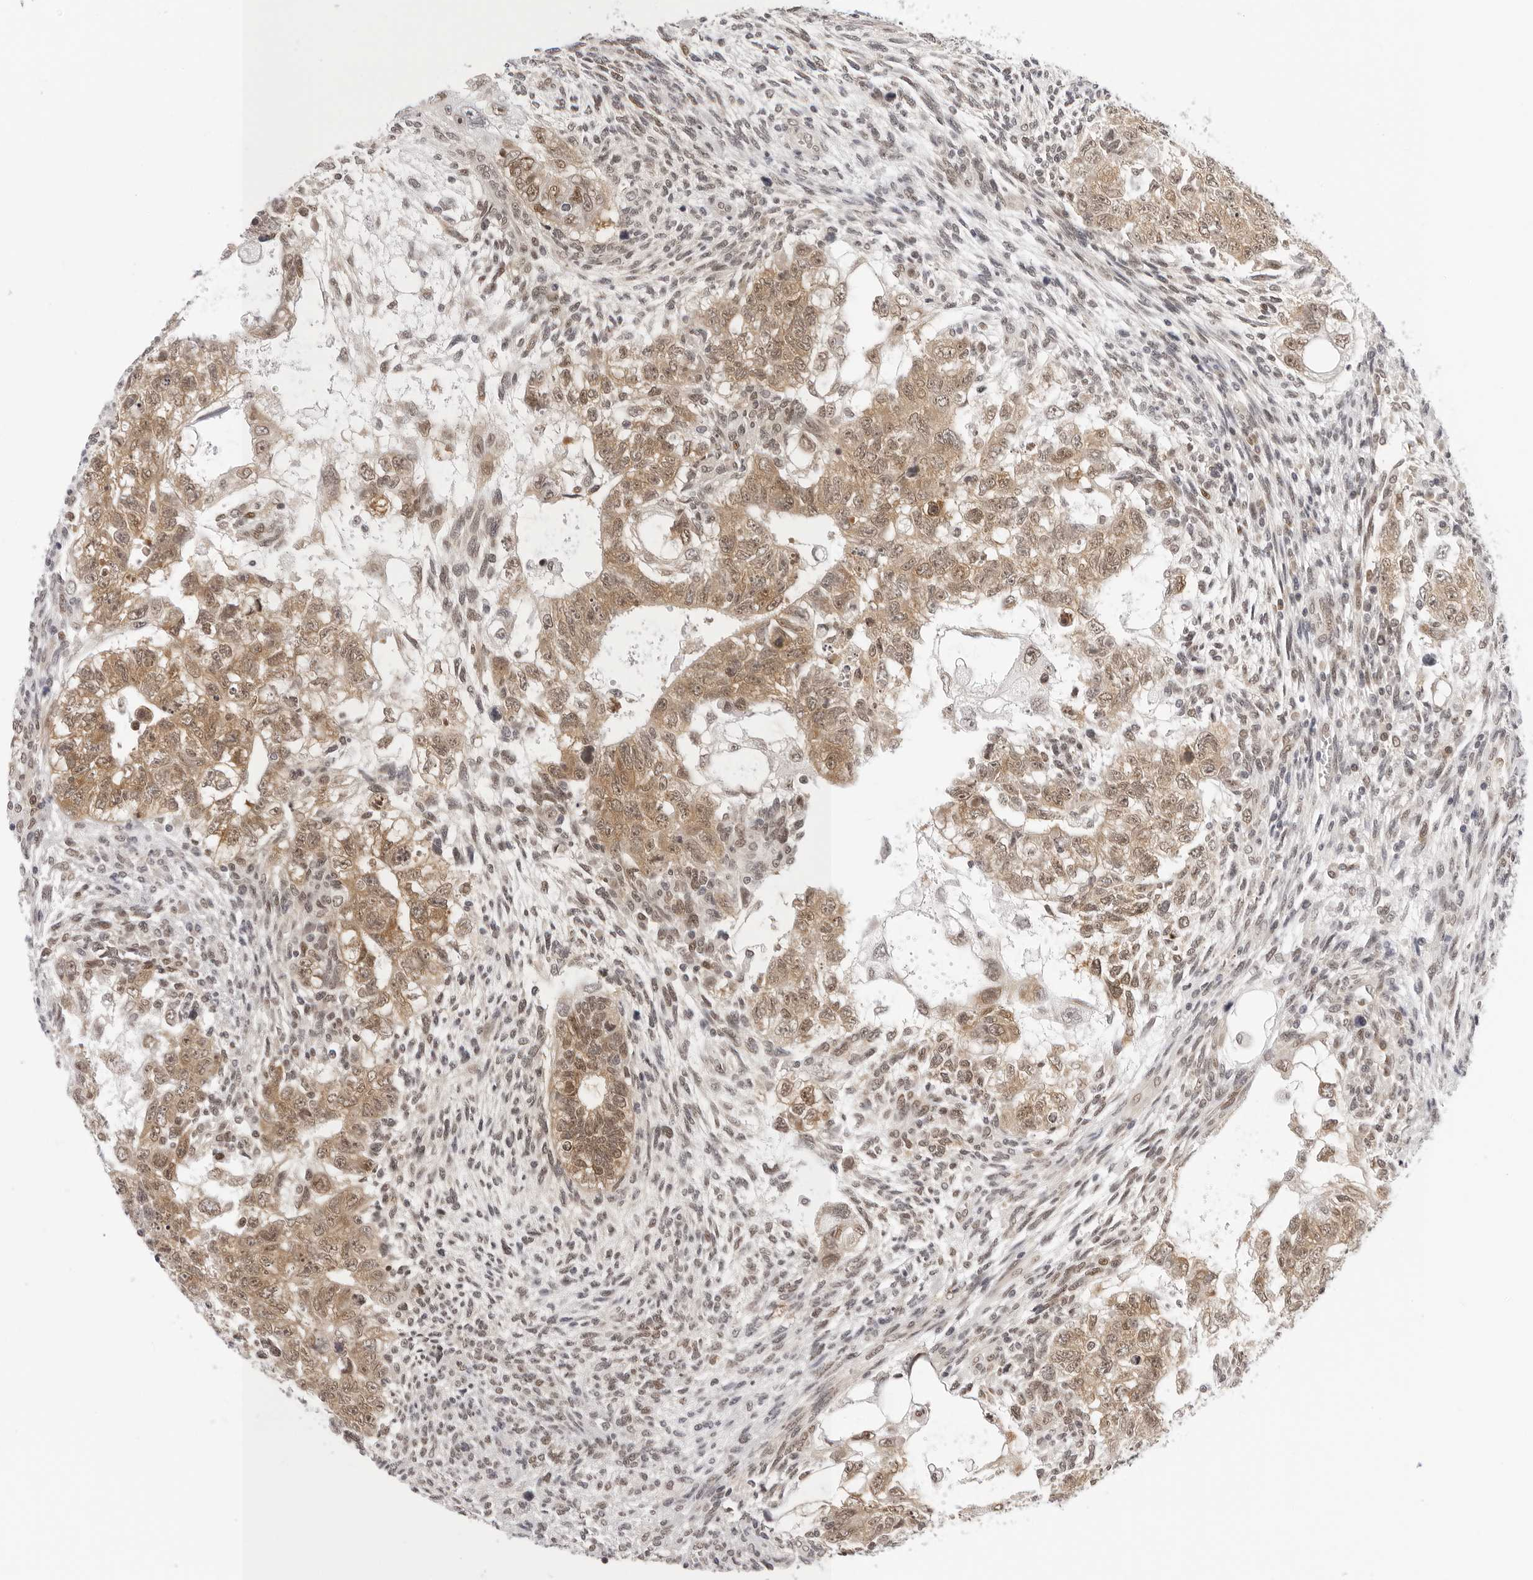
{"staining": {"intensity": "moderate", "quantity": ">75%", "location": "cytoplasmic/membranous,nuclear"}, "tissue": "testis cancer", "cell_type": "Tumor cells", "image_type": "cancer", "snomed": [{"axis": "morphology", "description": "Carcinoma, Embryonal, NOS"}, {"axis": "topography", "description": "Testis"}], "caption": "An IHC photomicrograph of tumor tissue is shown. Protein staining in brown highlights moderate cytoplasmic/membranous and nuclear positivity in embryonal carcinoma (testis) within tumor cells.", "gene": "WDR77", "patient": {"sex": "male", "age": 37}}